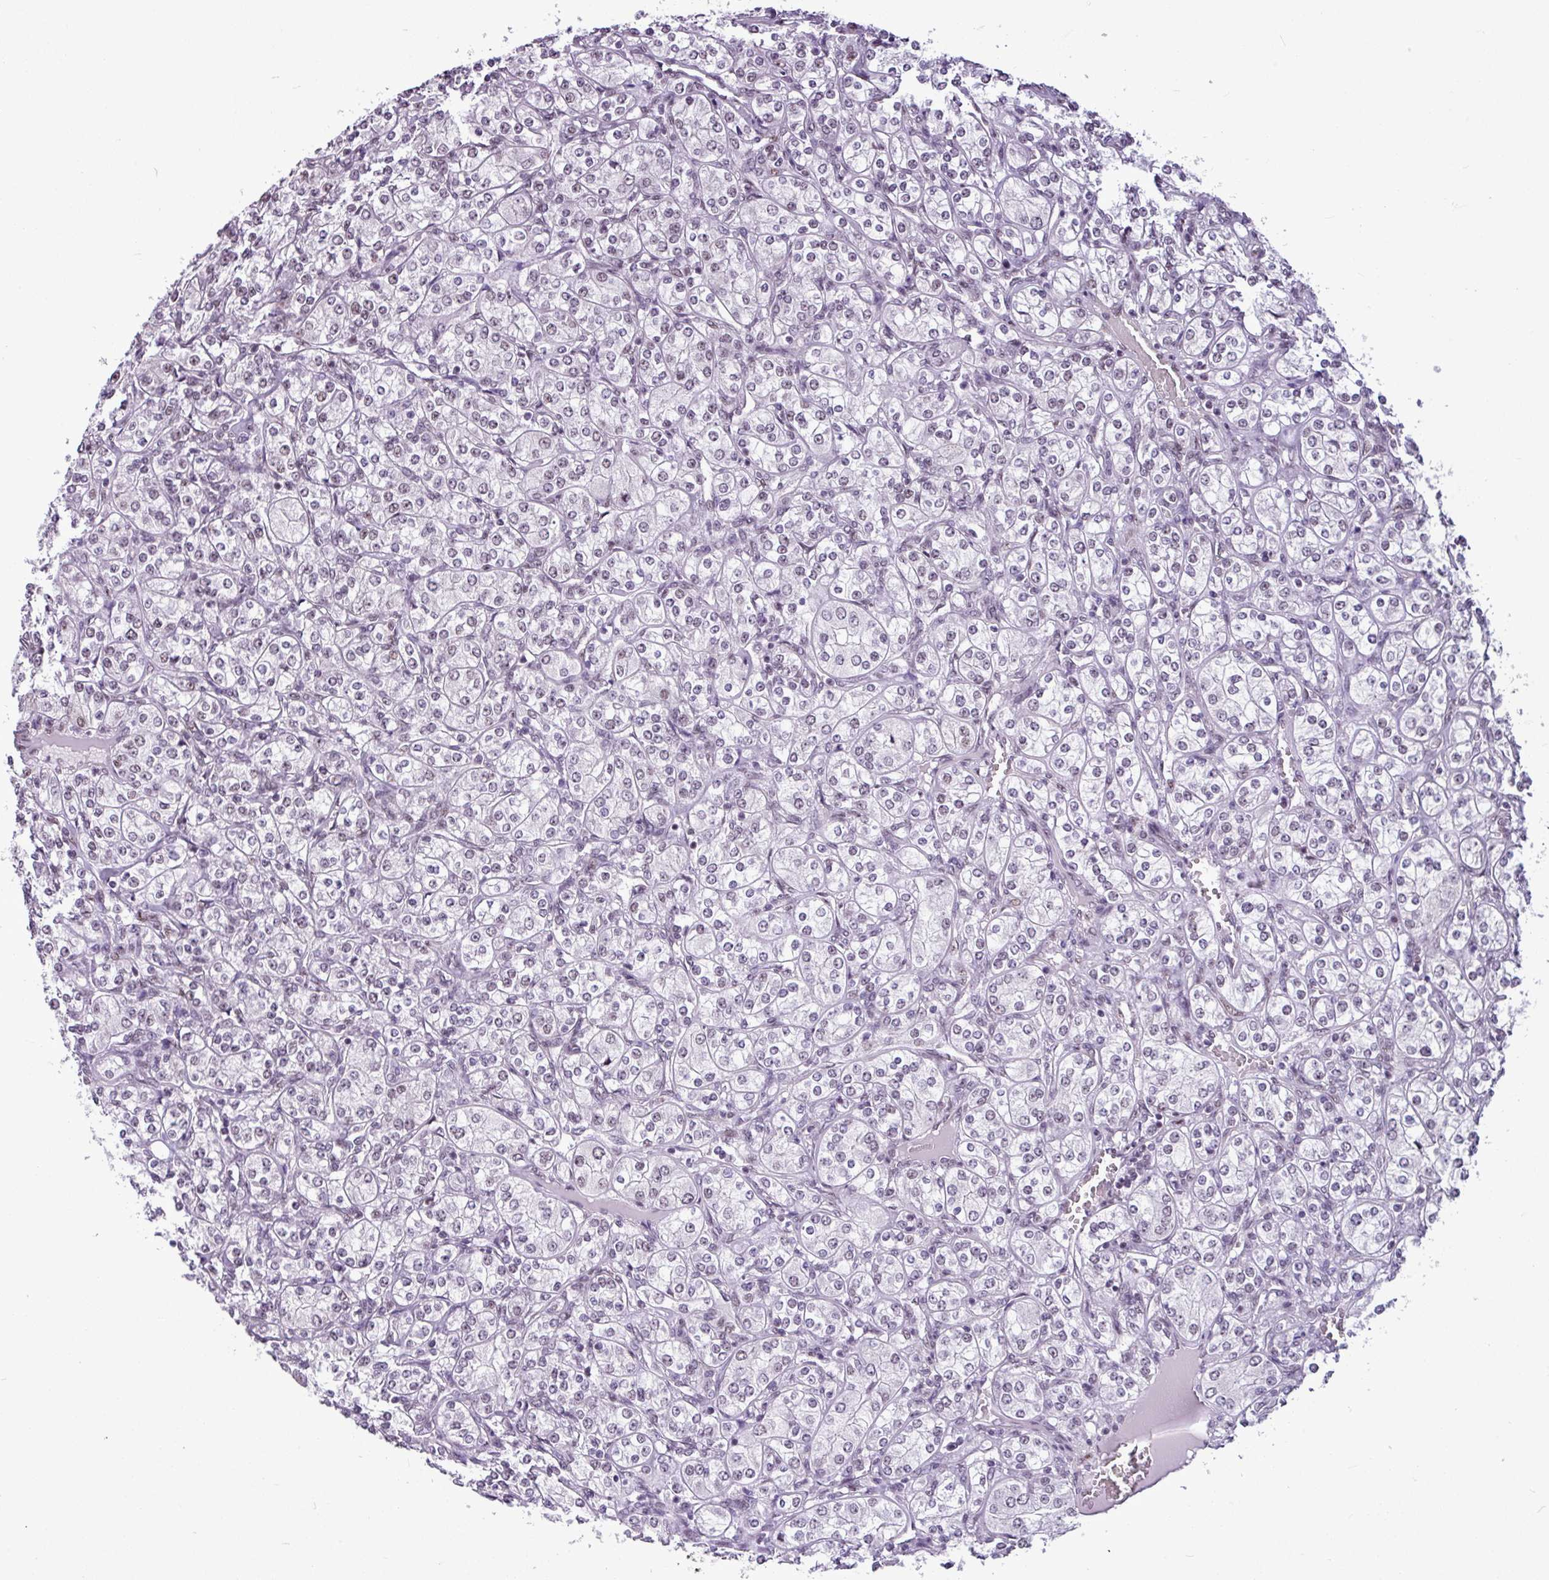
{"staining": {"intensity": "weak", "quantity": "25%-75%", "location": "nuclear"}, "tissue": "renal cancer", "cell_type": "Tumor cells", "image_type": "cancer", "snomed": [{"axis": "morphology", "description": "Adenocarcinoma, NOS"}, {"axis": "topography", "description": "Kidney"}], "caption": "High-magnification brightfield microscopy of renal cancer (adenocarcinoma) stained with DAB (brown) and counterstained with hematoxylin (blue). tumor cells exhibit weak nuclear staining is appreciated in about25%-75% of cells.", "gene": "UTP18", "patient": {"sex": "male", "age": 77}}